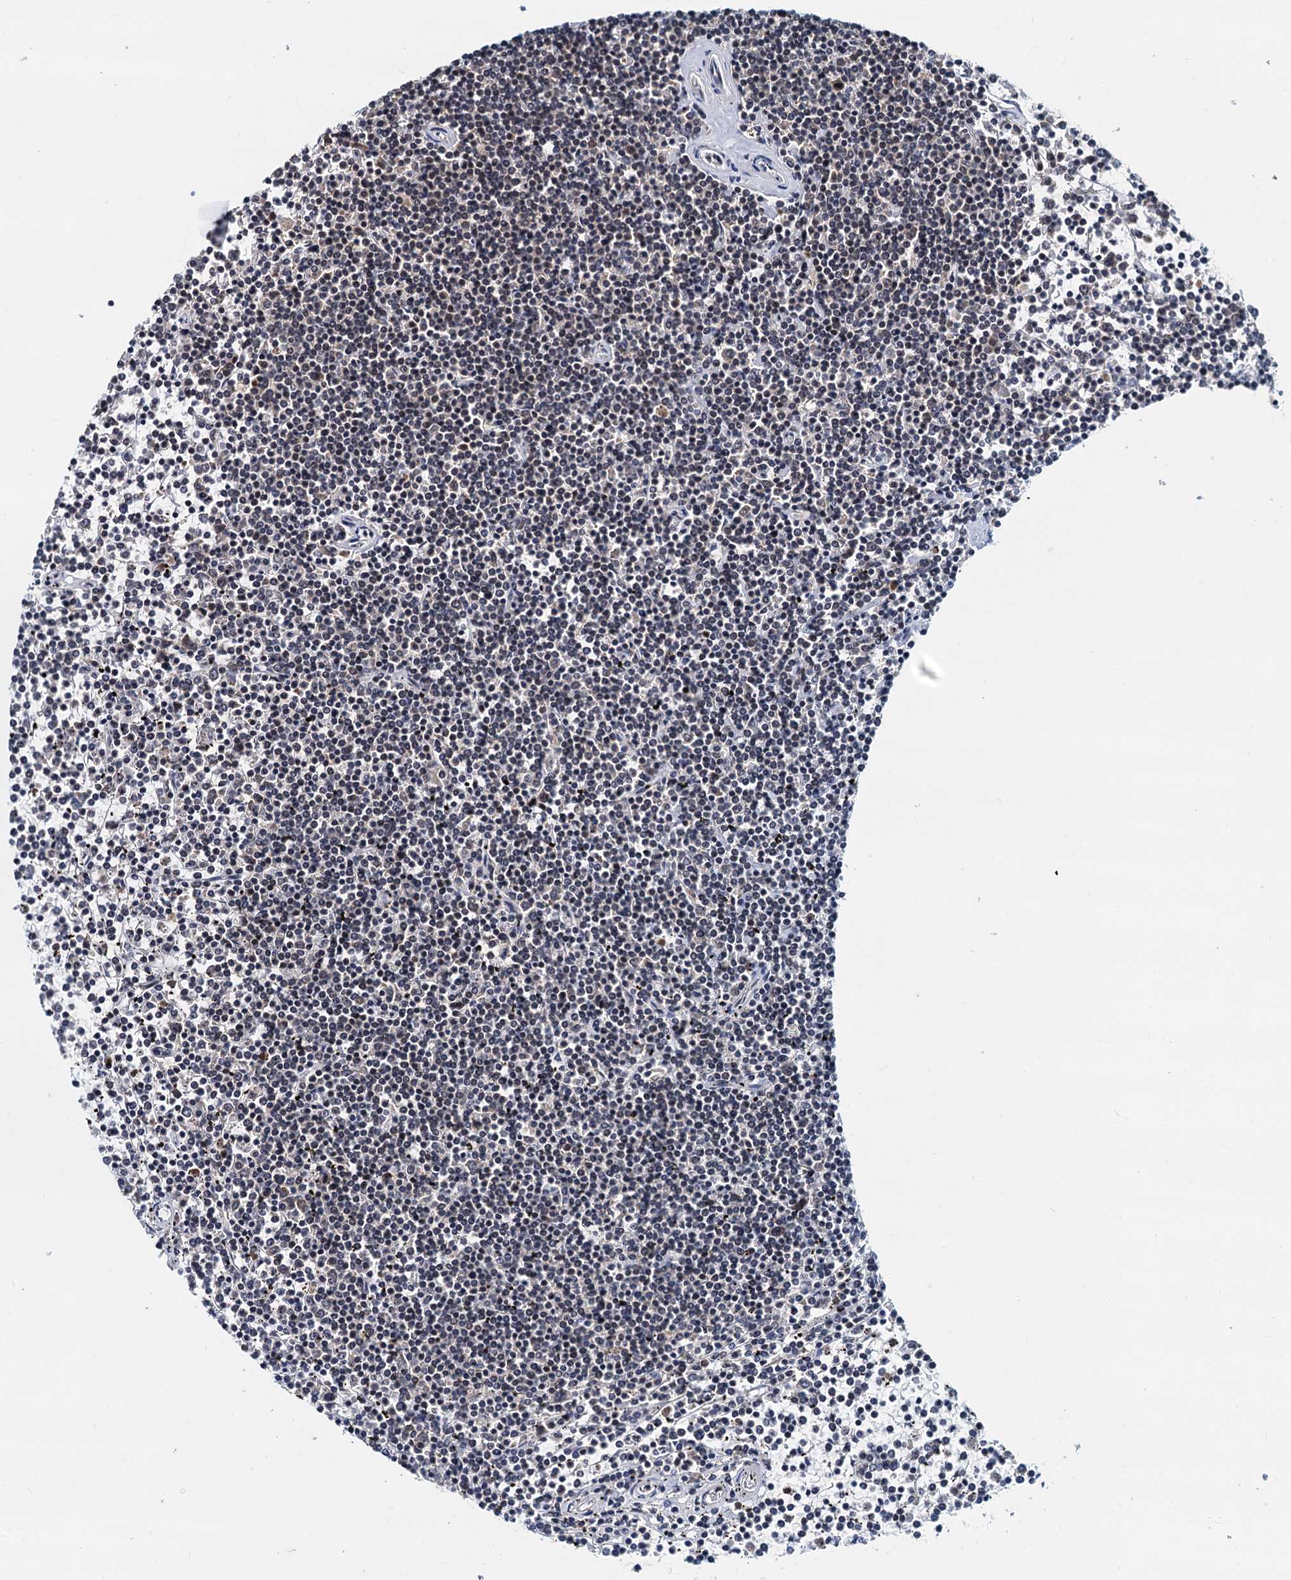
{"staining": {"intensity": "weak", "quantity": "25%-75%", "location": "nuclear"}, "tissue": "lymphoma", "cell_type": "Tumor cells", "image_type": "cancer", "snomed": [{"axis": "morphology", "description": "Malignant lymphoma, non-Hodgkin's type, Low grade"}, {"axis": "topography", "description": "Spleen"}], "caption": "Low-grade malignant lymphoma, non-Hodgkin's type stained with a protein marker reveals weak staining in tumor cells.", "gene": "SNRPD1", "patient": {"sex": "female", "age": 19}}